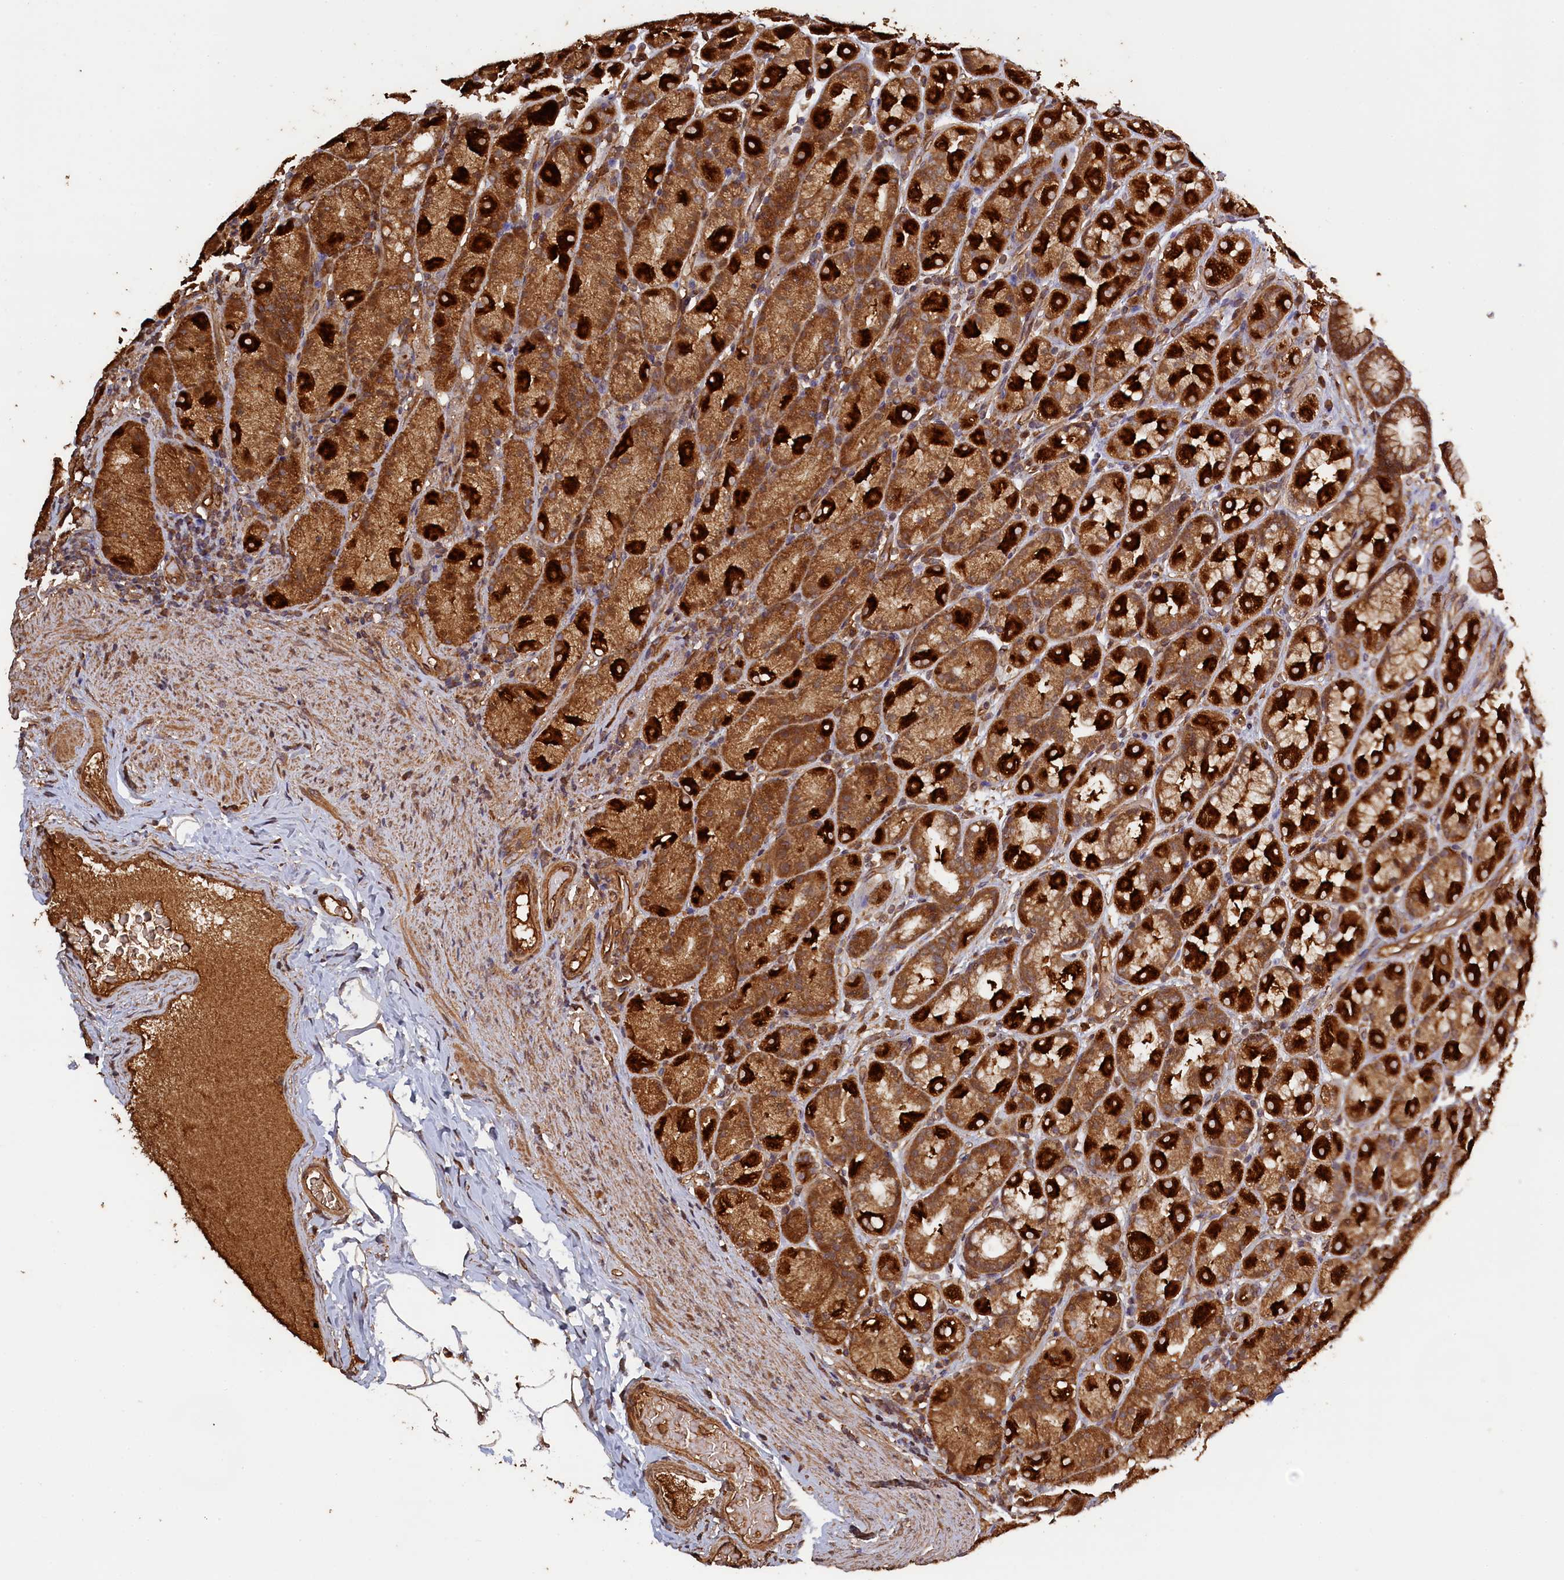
{"staining": {"intensity": "strong", "quantity": ">75%", "location": "cytoplasmic/membranous"}, "tissue": "stomach", "cell_type": "Glandular cells", "image_type": "normal", "snomed": [{"axis": "morphology", "description": "Normal tissue, NOS"}, {"axis": "topography", "description": "Stomach, upper"}], "caption": "Protein staining of normal stomach shows strong cytoplasmic/membranous staining in about >75% of glandular cells.", "gene": "SNX33", "patient": {"sex": "male", "age": 68}}